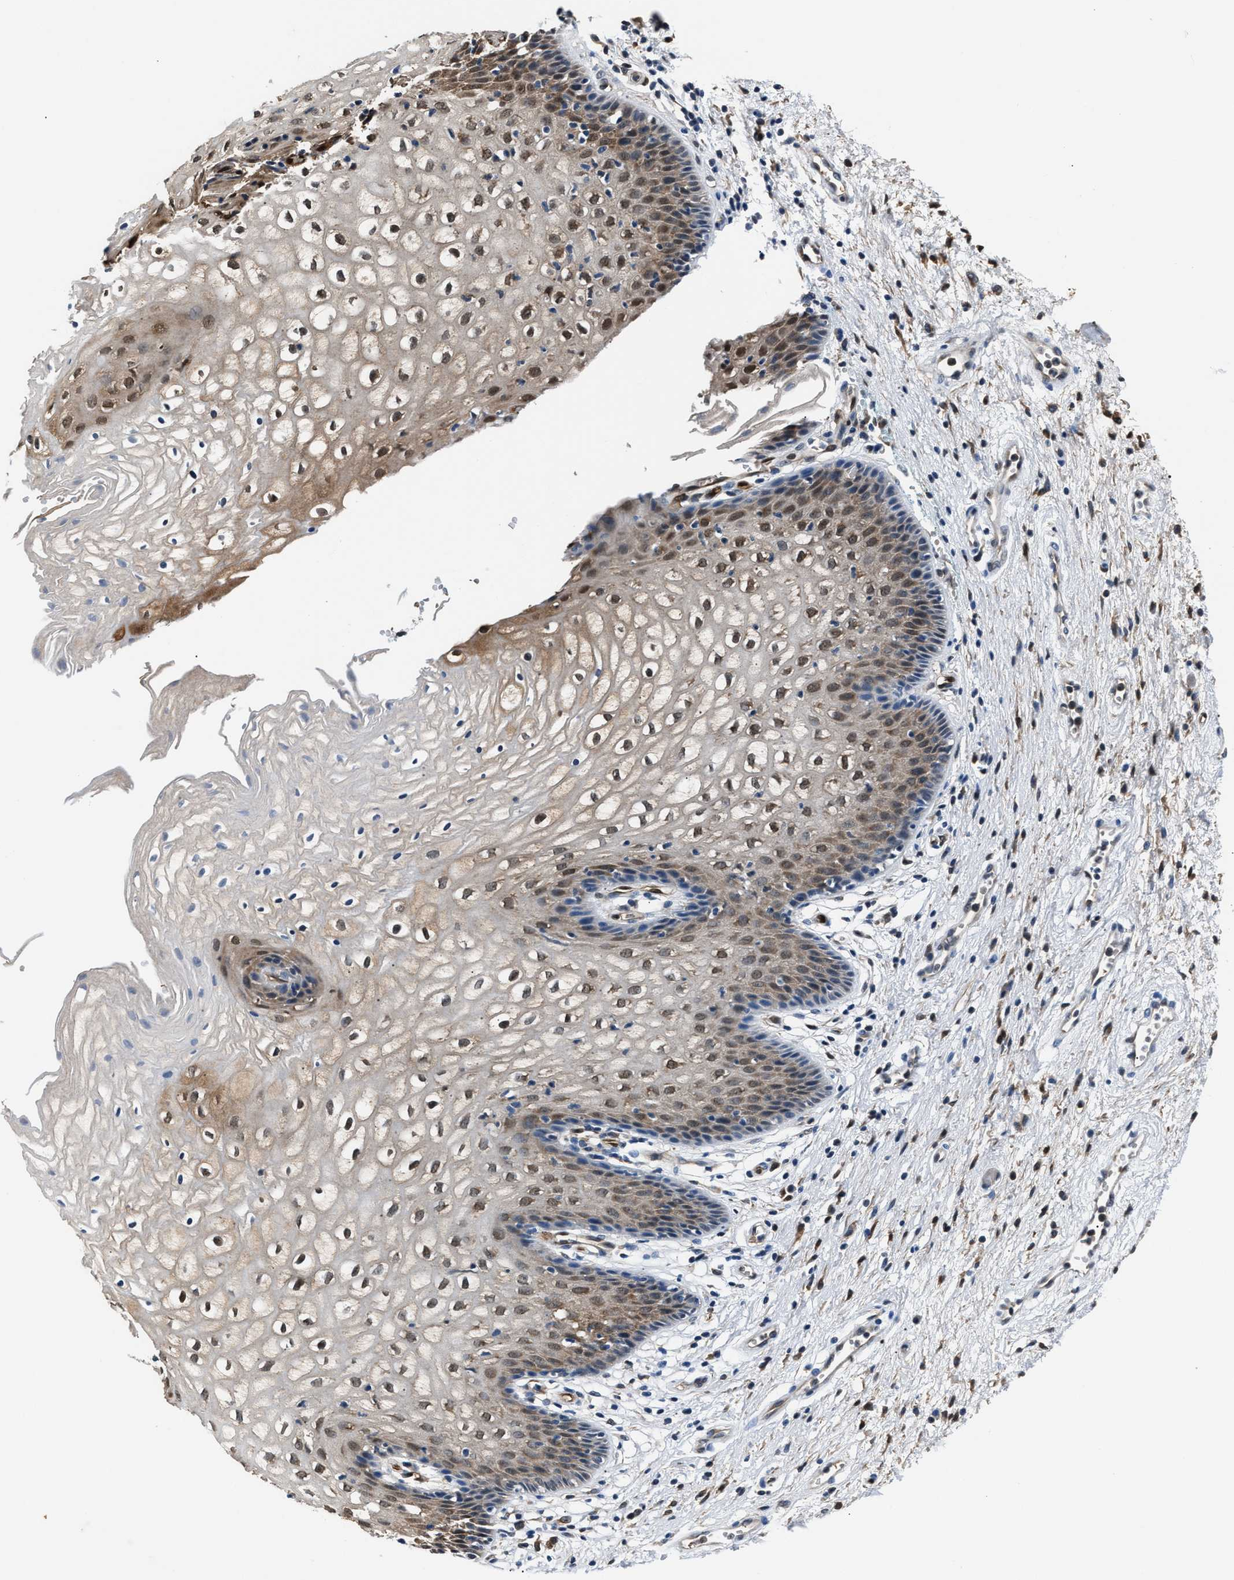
{"staining": {"intensity": "weak", "quantity": "25%-75%", "location": "cytoplasmic/membranous,nuclear"}, "tissue": "vagina", "cell_type": "Squamous epithelial cells", "image_type": "normal", "snomed": [{"axis": "morphology", "description": "Normal tissue, NOS"}, {"axis": "topography", "description": "Vagina"}], "caption": "Squamous epithelial cells demonstrate weak cytoplasmic/membranous,nuclear expression in about 25%-75% of cells in benign vagina. (DAB (3,3'-diaminobenzidine) = brown stain, brightfield microscopy at high magnification).", "gene": "PPA1", "patient": {"sex": "female", "age": 34}}